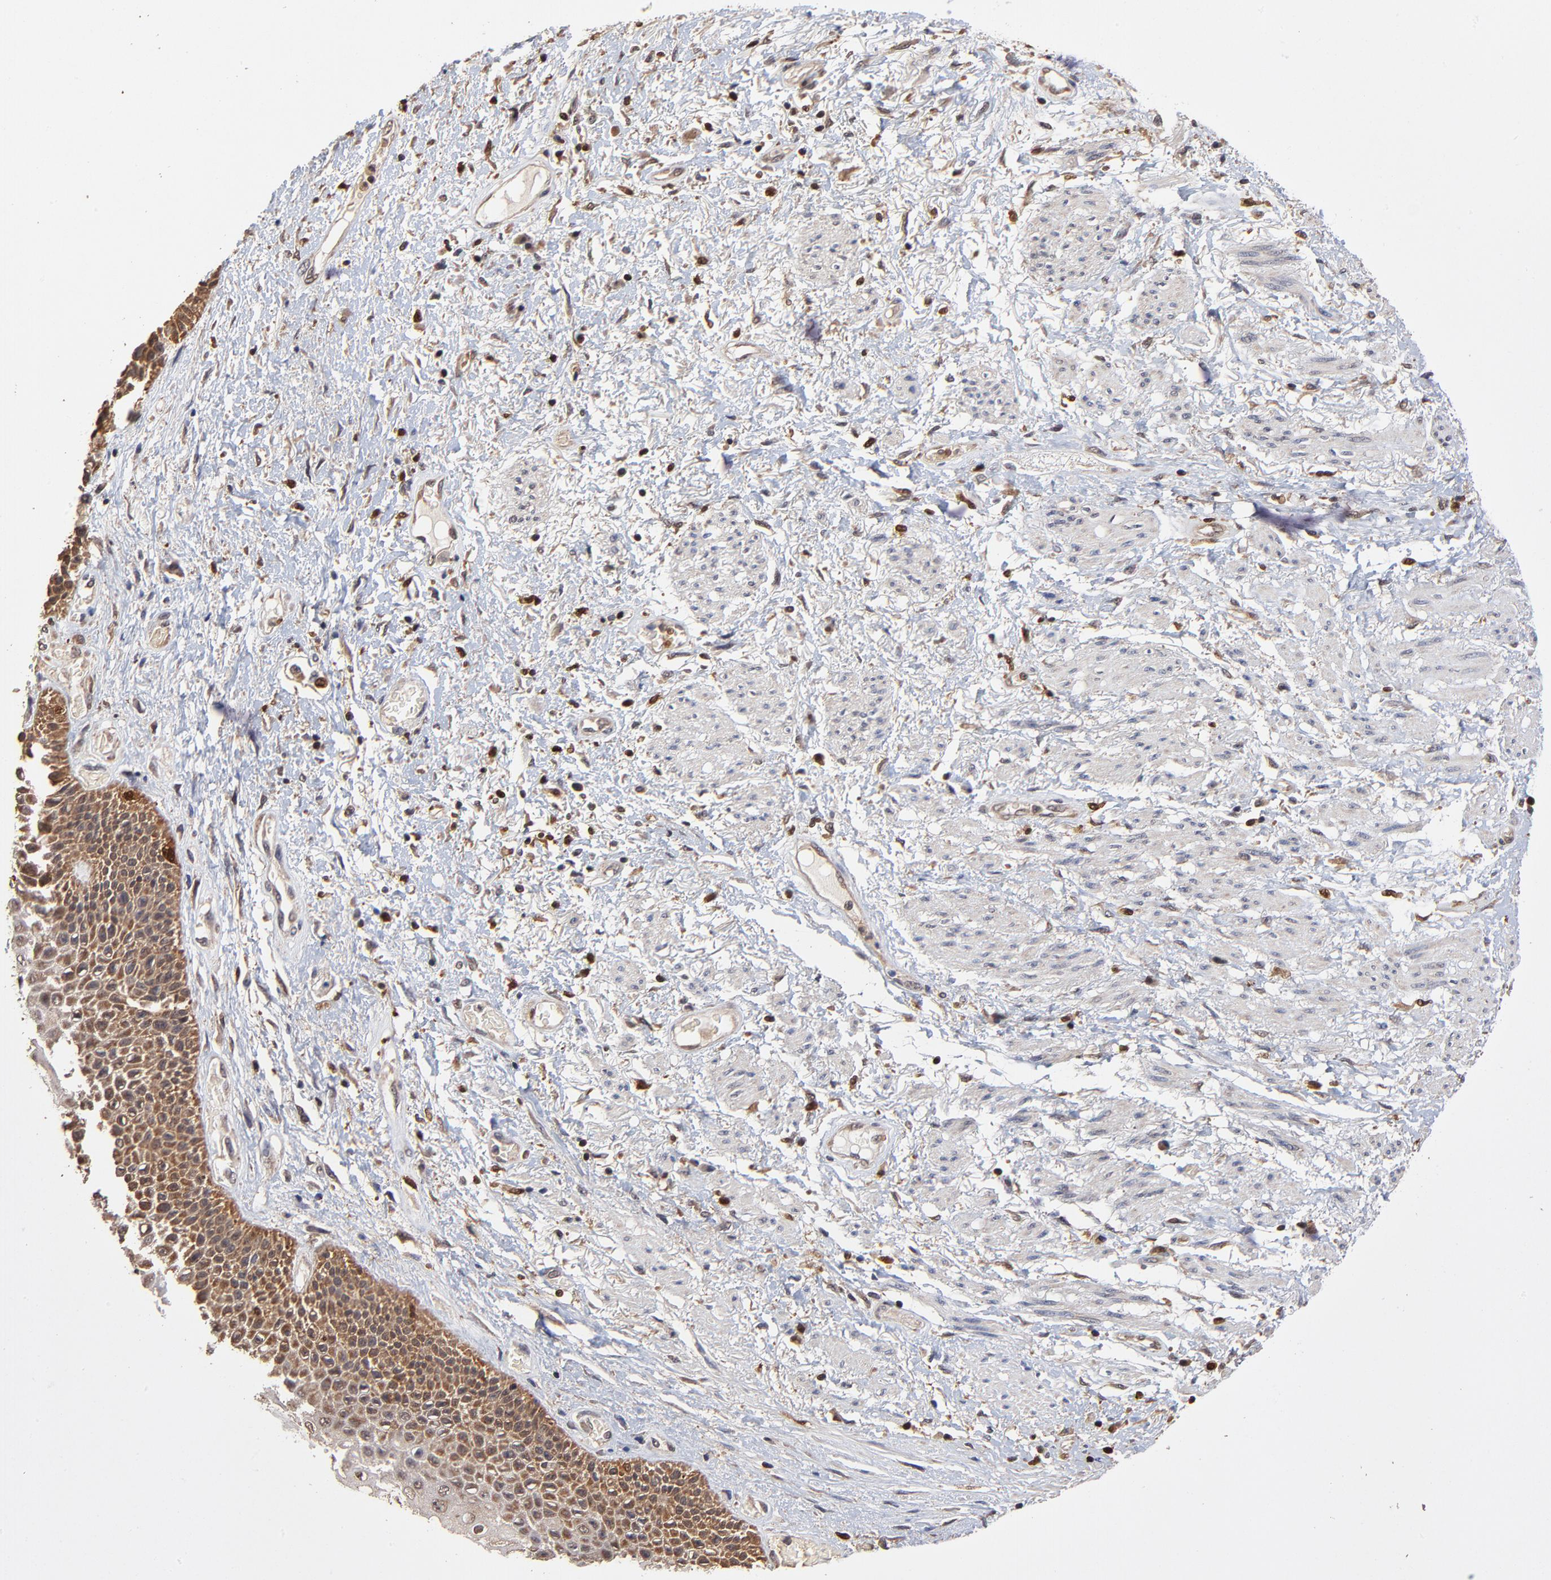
{"staining": {"intensity": "moderate", "quantity": ">75%", "location": "cytoplasmic/membranous,nuclear"}, "tissue": "skin", "cell_type": "Epidermal cells", "image_type": "normal", "snomed": [{"axis": "morphology", "description": "Normal tissue, NOS"}, {"axis": "topography", "description": "Anal"}], "caption": "IHC (DAB) staining of benign skin shows moderate cytoplasmic/membranous,nuclear protein expression in approximately >75% of epidermal cells. (DAB (3,3'-diaminobenzidine) IHC with brightfield microscopy, high magnification).", "gene": "CASP1", "patient": {"sex": "female", "age": 46}}